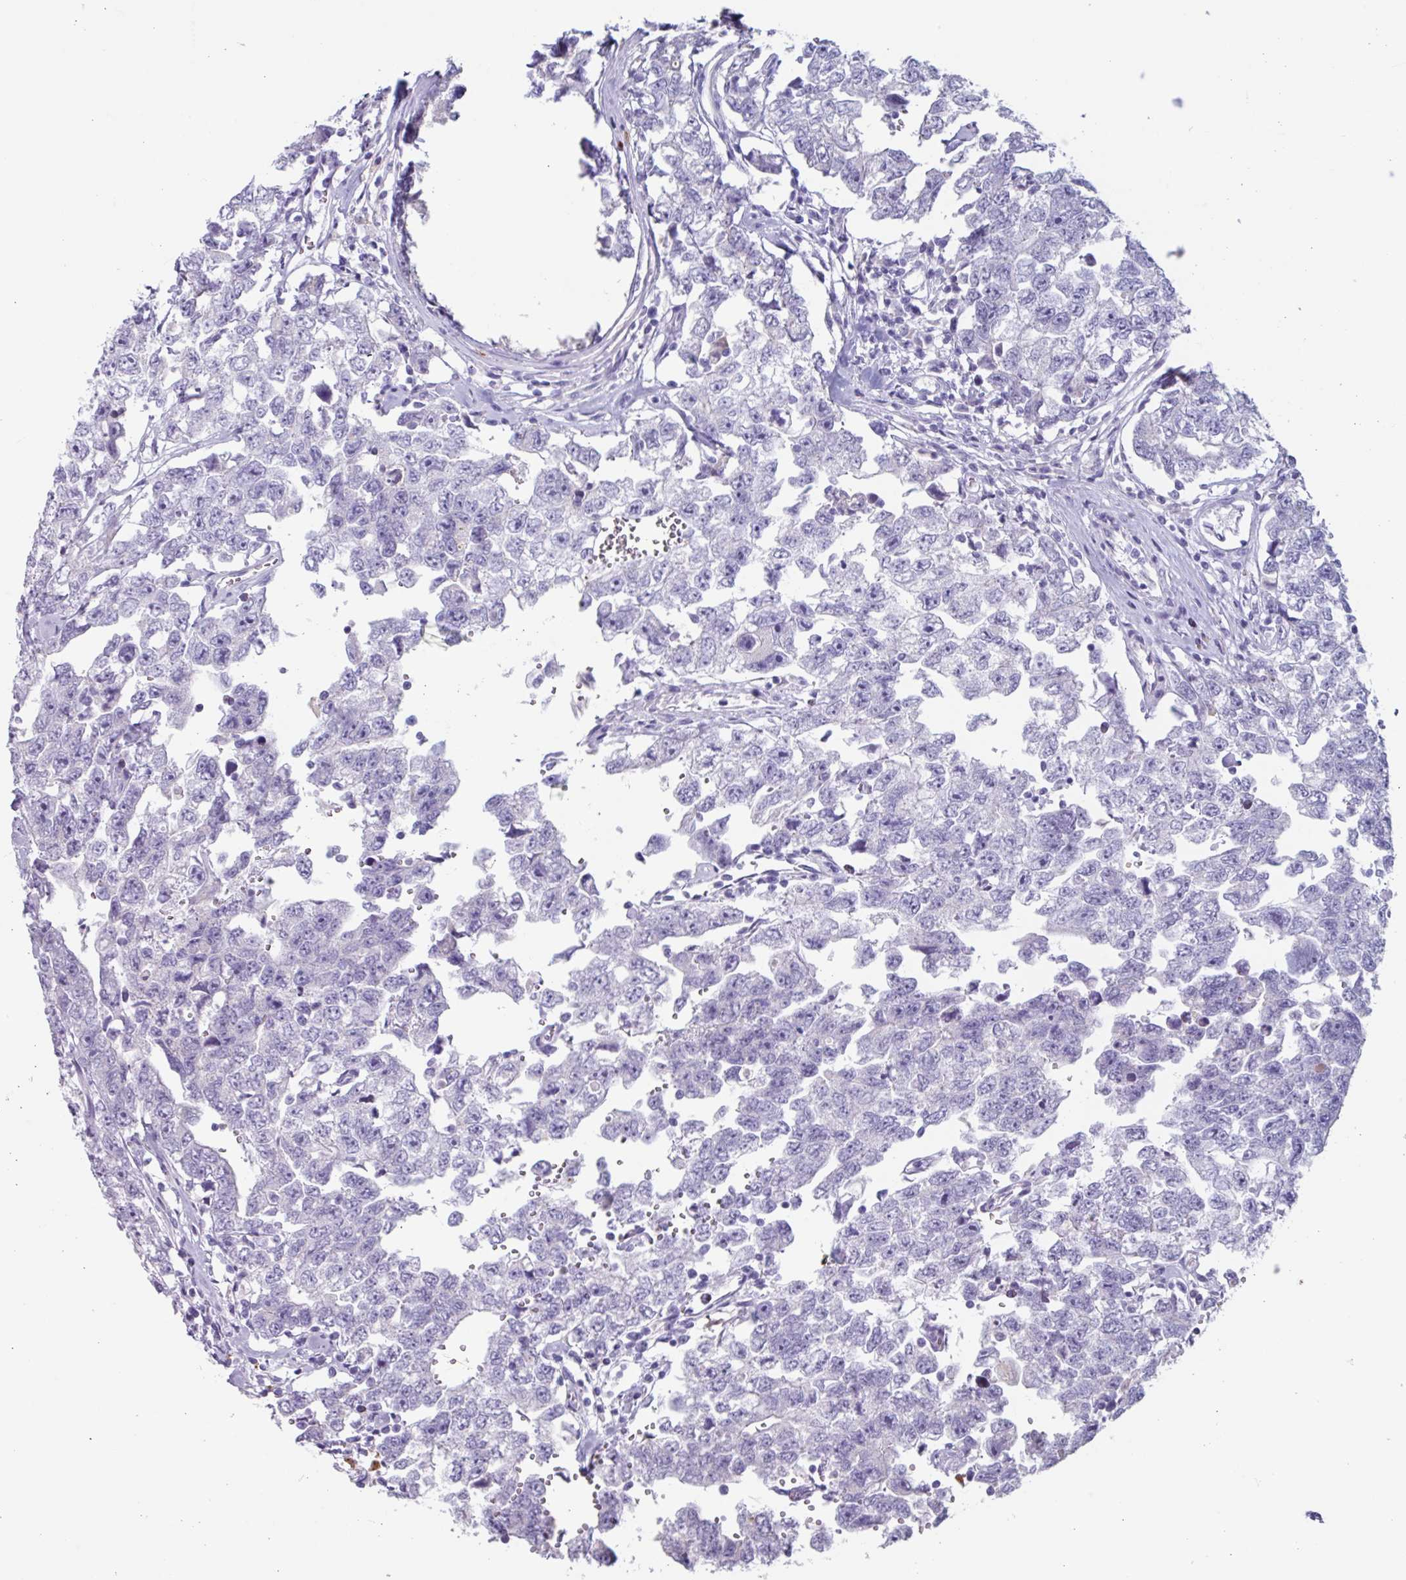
{"staining": {"intensity": "negative", "quantity": "none", "location": "none"}, "tissue": "testis cancer", "cell_type": "Tumor cells", "image_type": "cancer", "snomed": [{"axis": "morphology", "description": "Carcinoma, Embryonal, NOS"}, {"axis": "topography", "description": "Testis"}], "caption": "Tumor cells show no significant protein staining in testis embryonal carcinoma.", "gene": "OR2T10", "patient": {"sex": "male", "age": 22}}